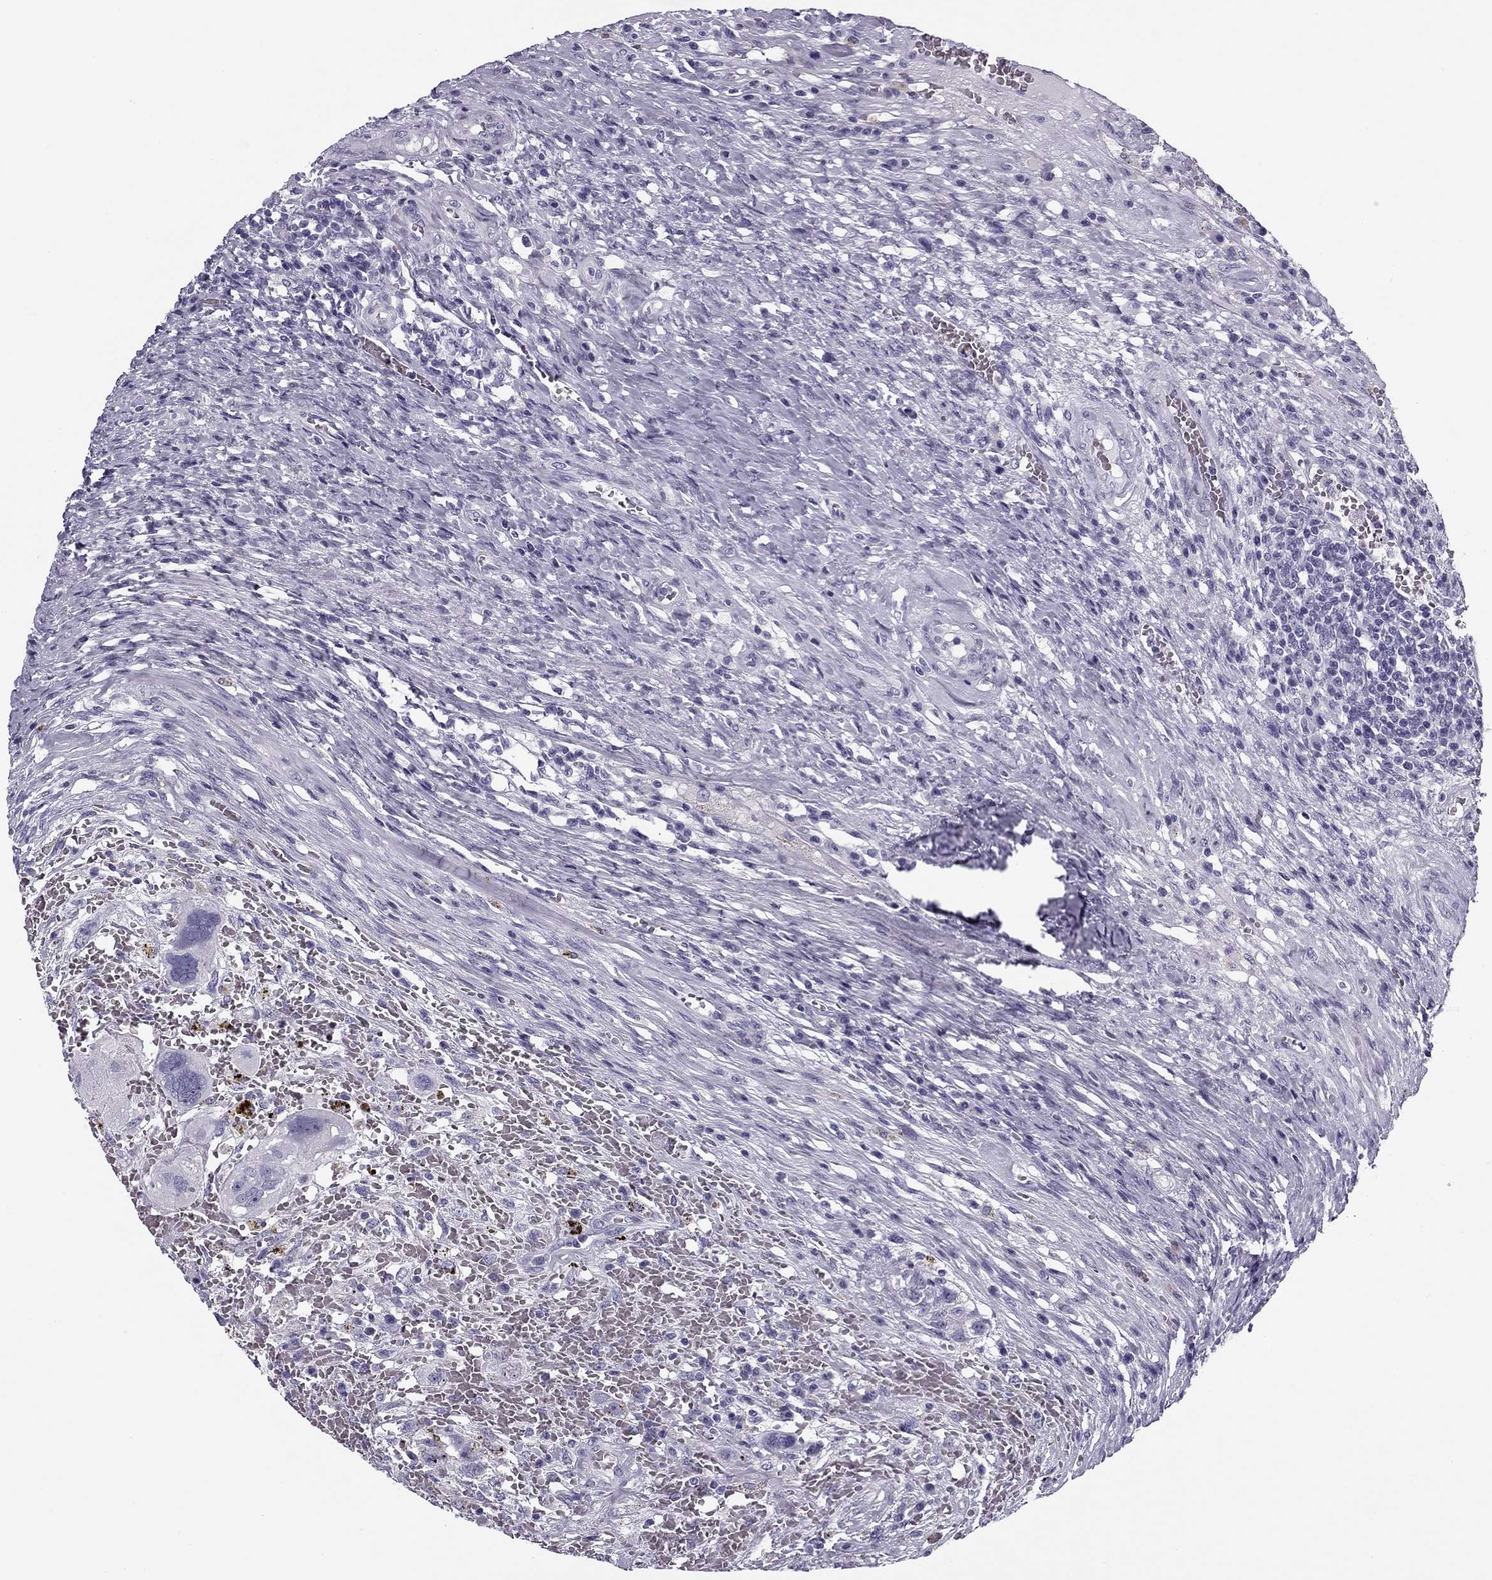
{"staining": {"intensity": "negative", "quantity": "none", "location": "none"}, "tissue": "testis cancer", "cell_type": "Tumor cells", "image_type": "cancer", "snomed": [{"axis": "morphology", "description": "Carcinoma, Embryonal, NOS"}, {"axis": "topography", "description": "Testis"}], "caption": "A histopathology image of testis embryonal carcinoma stained for a protein shows no brown staining in tumor cells. (DAB (3,3'-diaminobenzidine) immunohistochemistry with hematoxylin counter stain).", "gene": "MC5R", "patient": {"sex": "male", "age": 26}}